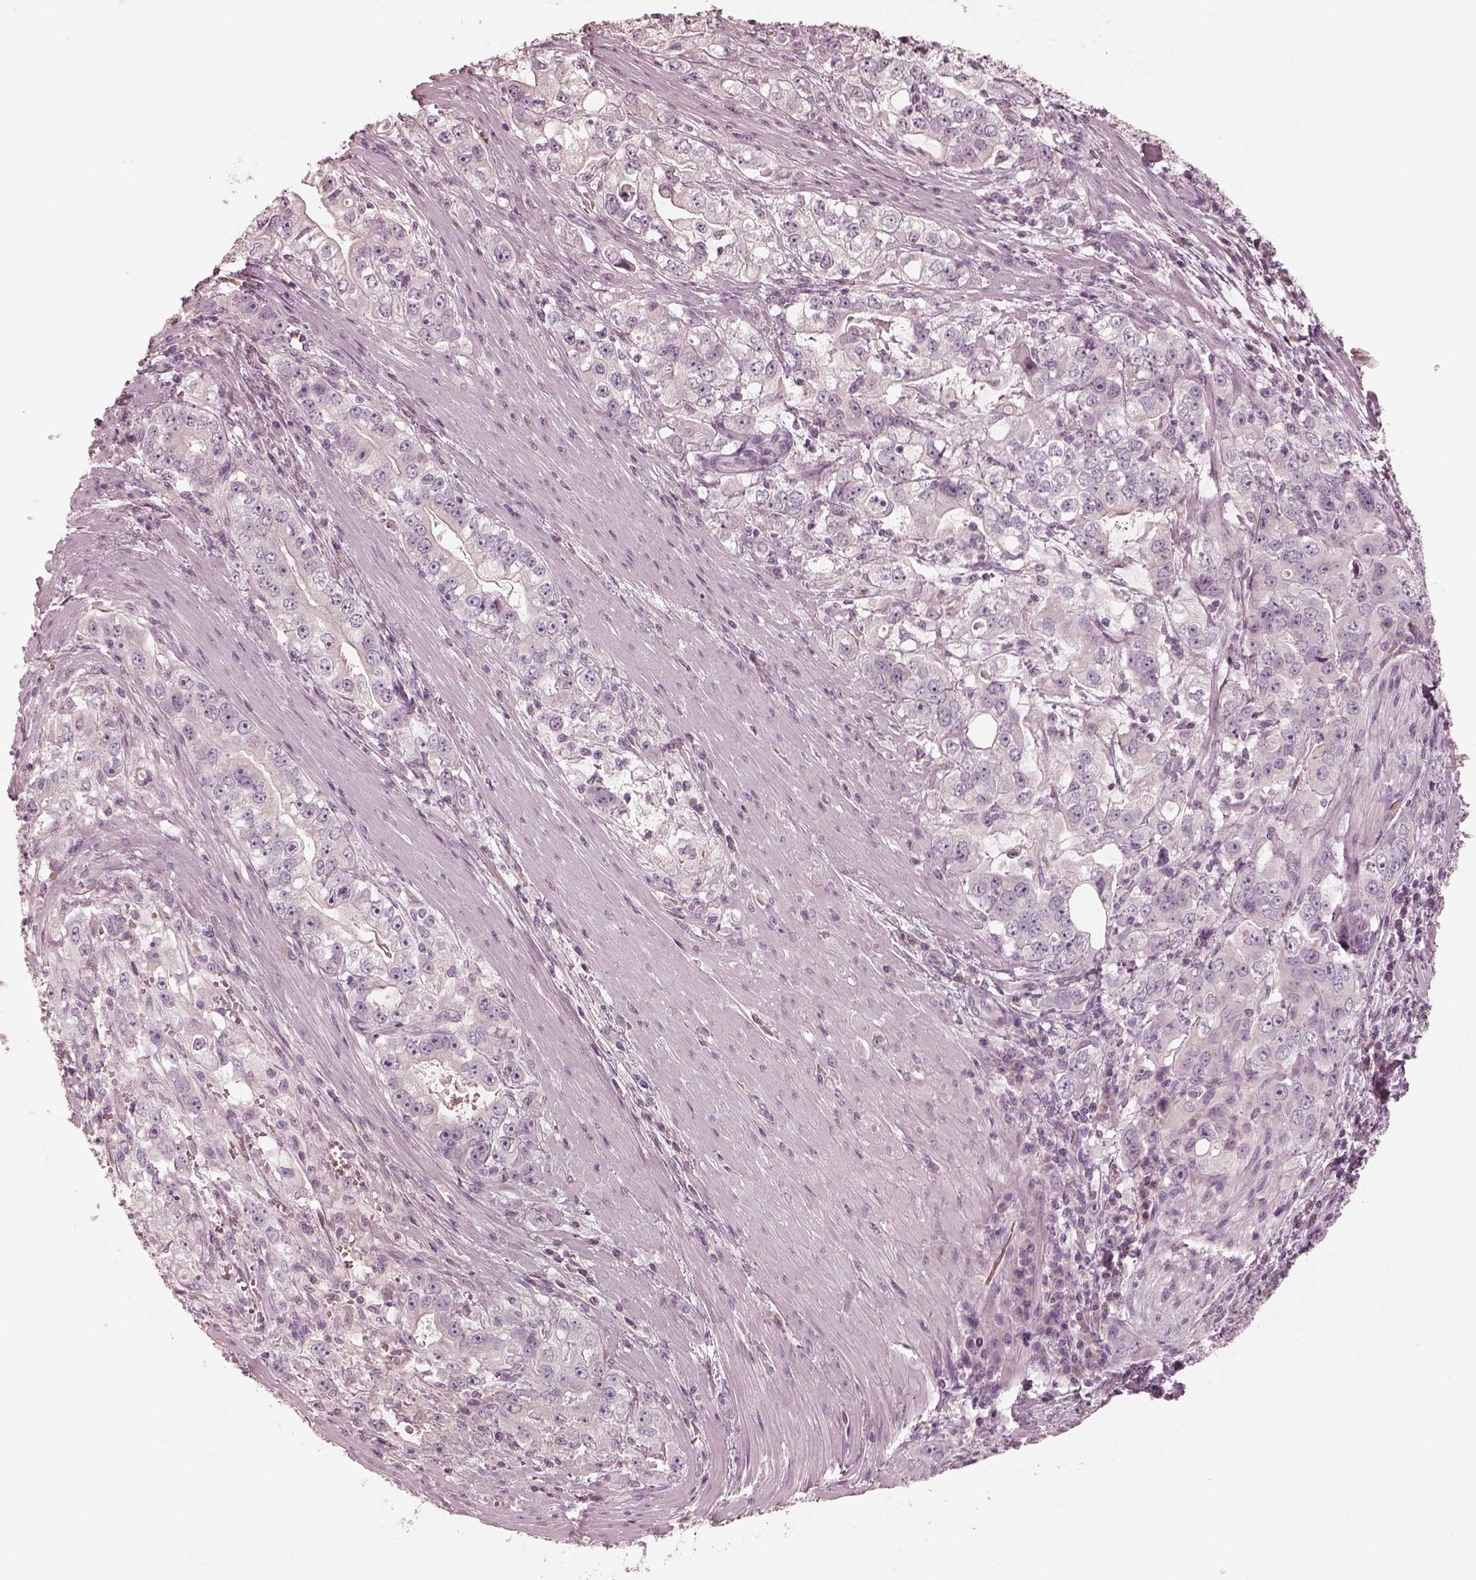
{"staining": {"intensity": "negative", "quantity": "none", "location": "none"}, "tissue": "stomach cancer", "cell_type": "Tumor cells", "image_type": "cancer", "snomed": [{"axis": "morphology", "description": "Adenocarcinoma, NOS"}, {"axis": "topography", "description": "Stomach, lower"}], "caption": "This image is of stomach adenocarcinoma stained with IHC to label a protein in brown with the nuclei are counter-stained blue. There is no staining in tumor cells.", "gene": "ANKLE1", "patient": {"sex": "female", "age": 72}}